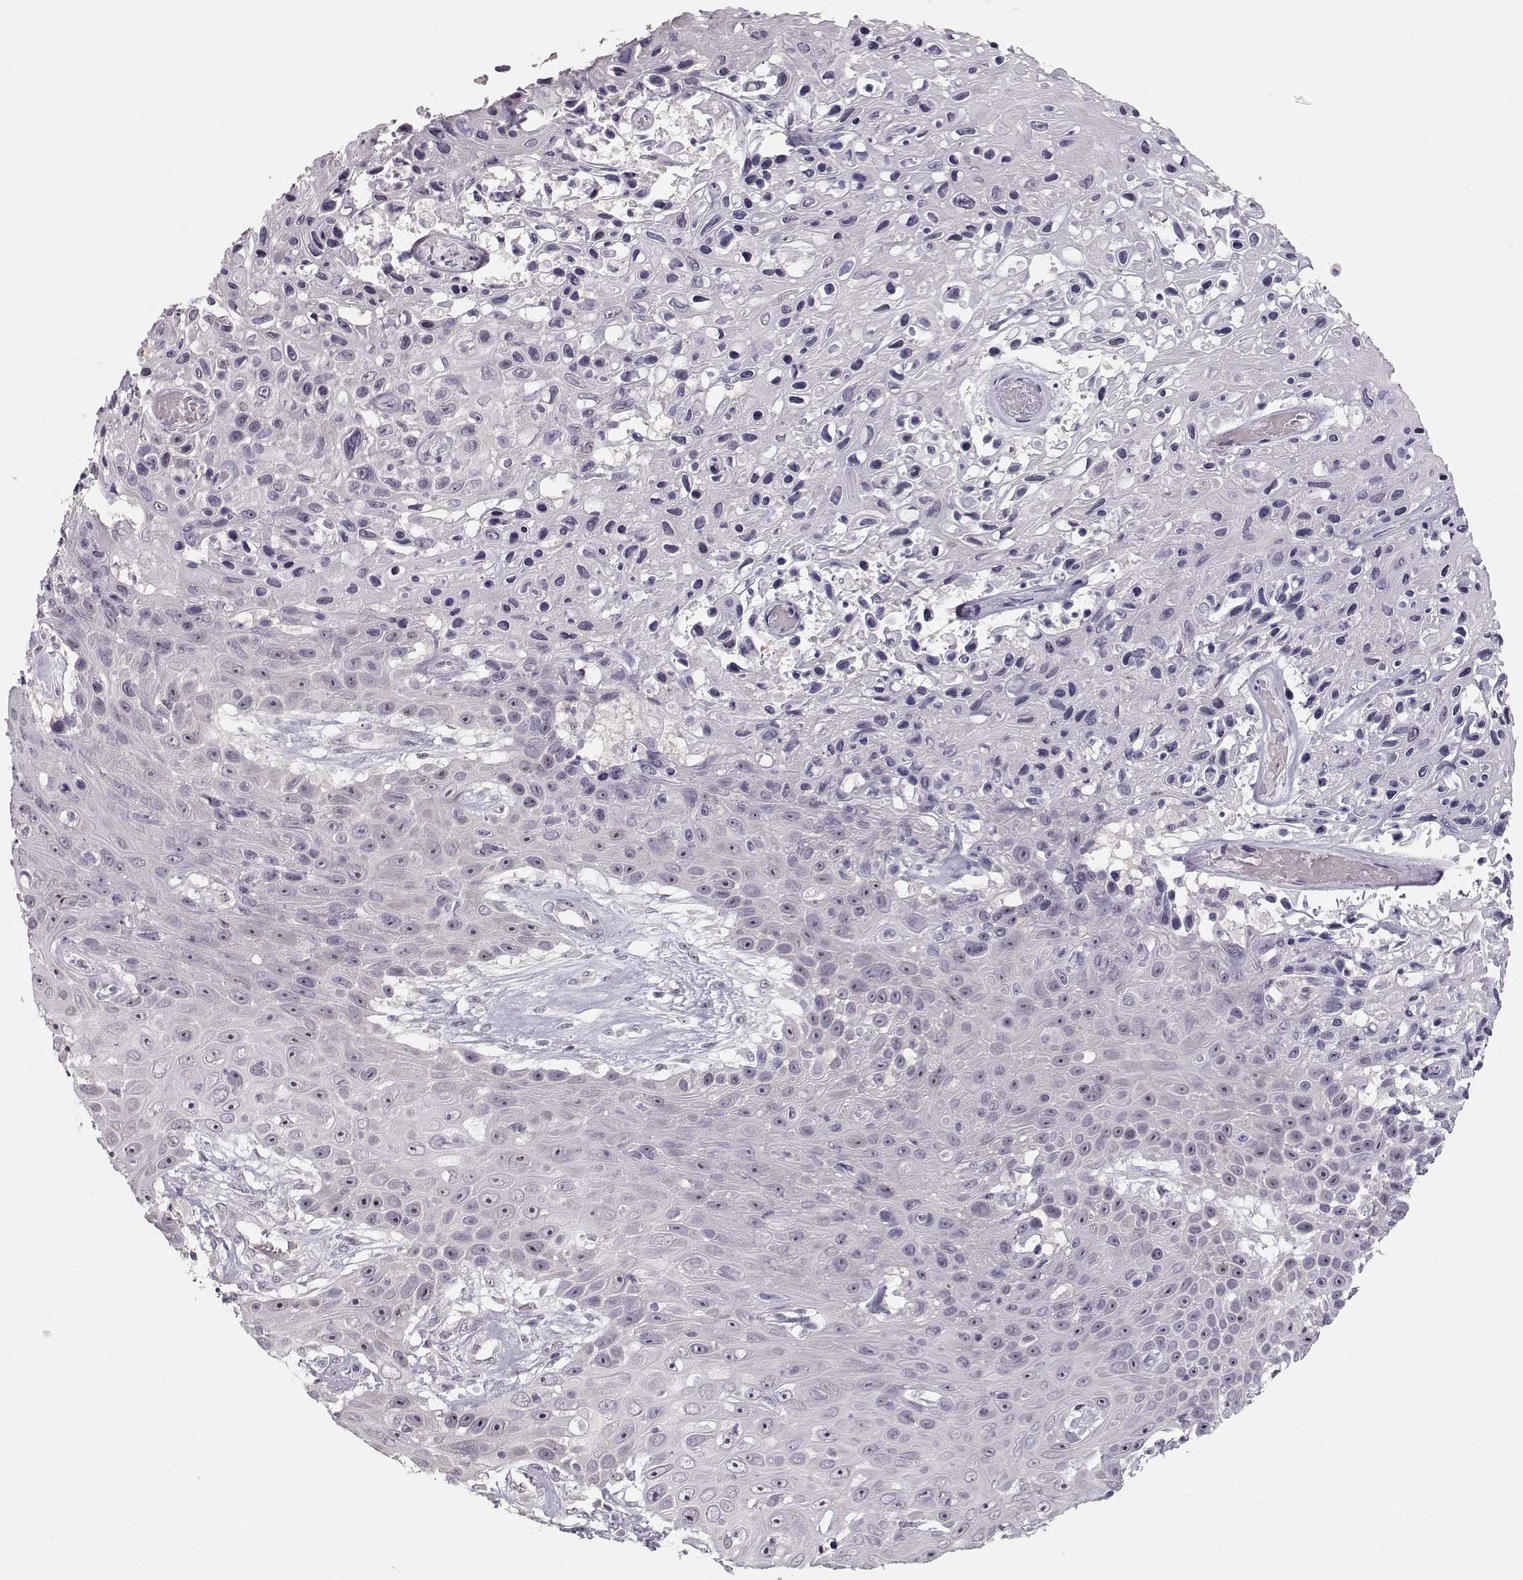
{"staining": {"intensity": "negative", "quantity": "none", "location": "none"}, "tissue": "skin cancer", "cell_type": "Tumor cells", "image_type": "cancer", "snomed": [{"axis": "morphology", "description": "Squamous cell carcinoma, NOS"}, {"axis": "topography", "description": "Skin"}], "caption": "Tumor cells show no significant positivity in skin squamous cell carcinoma. (DAB (3,3'-diaminobenzidine) immunohistochemistry (IHC), high magnification).", "gene": "FAM205A", "patient": {"sex": "male", "age": 82}}